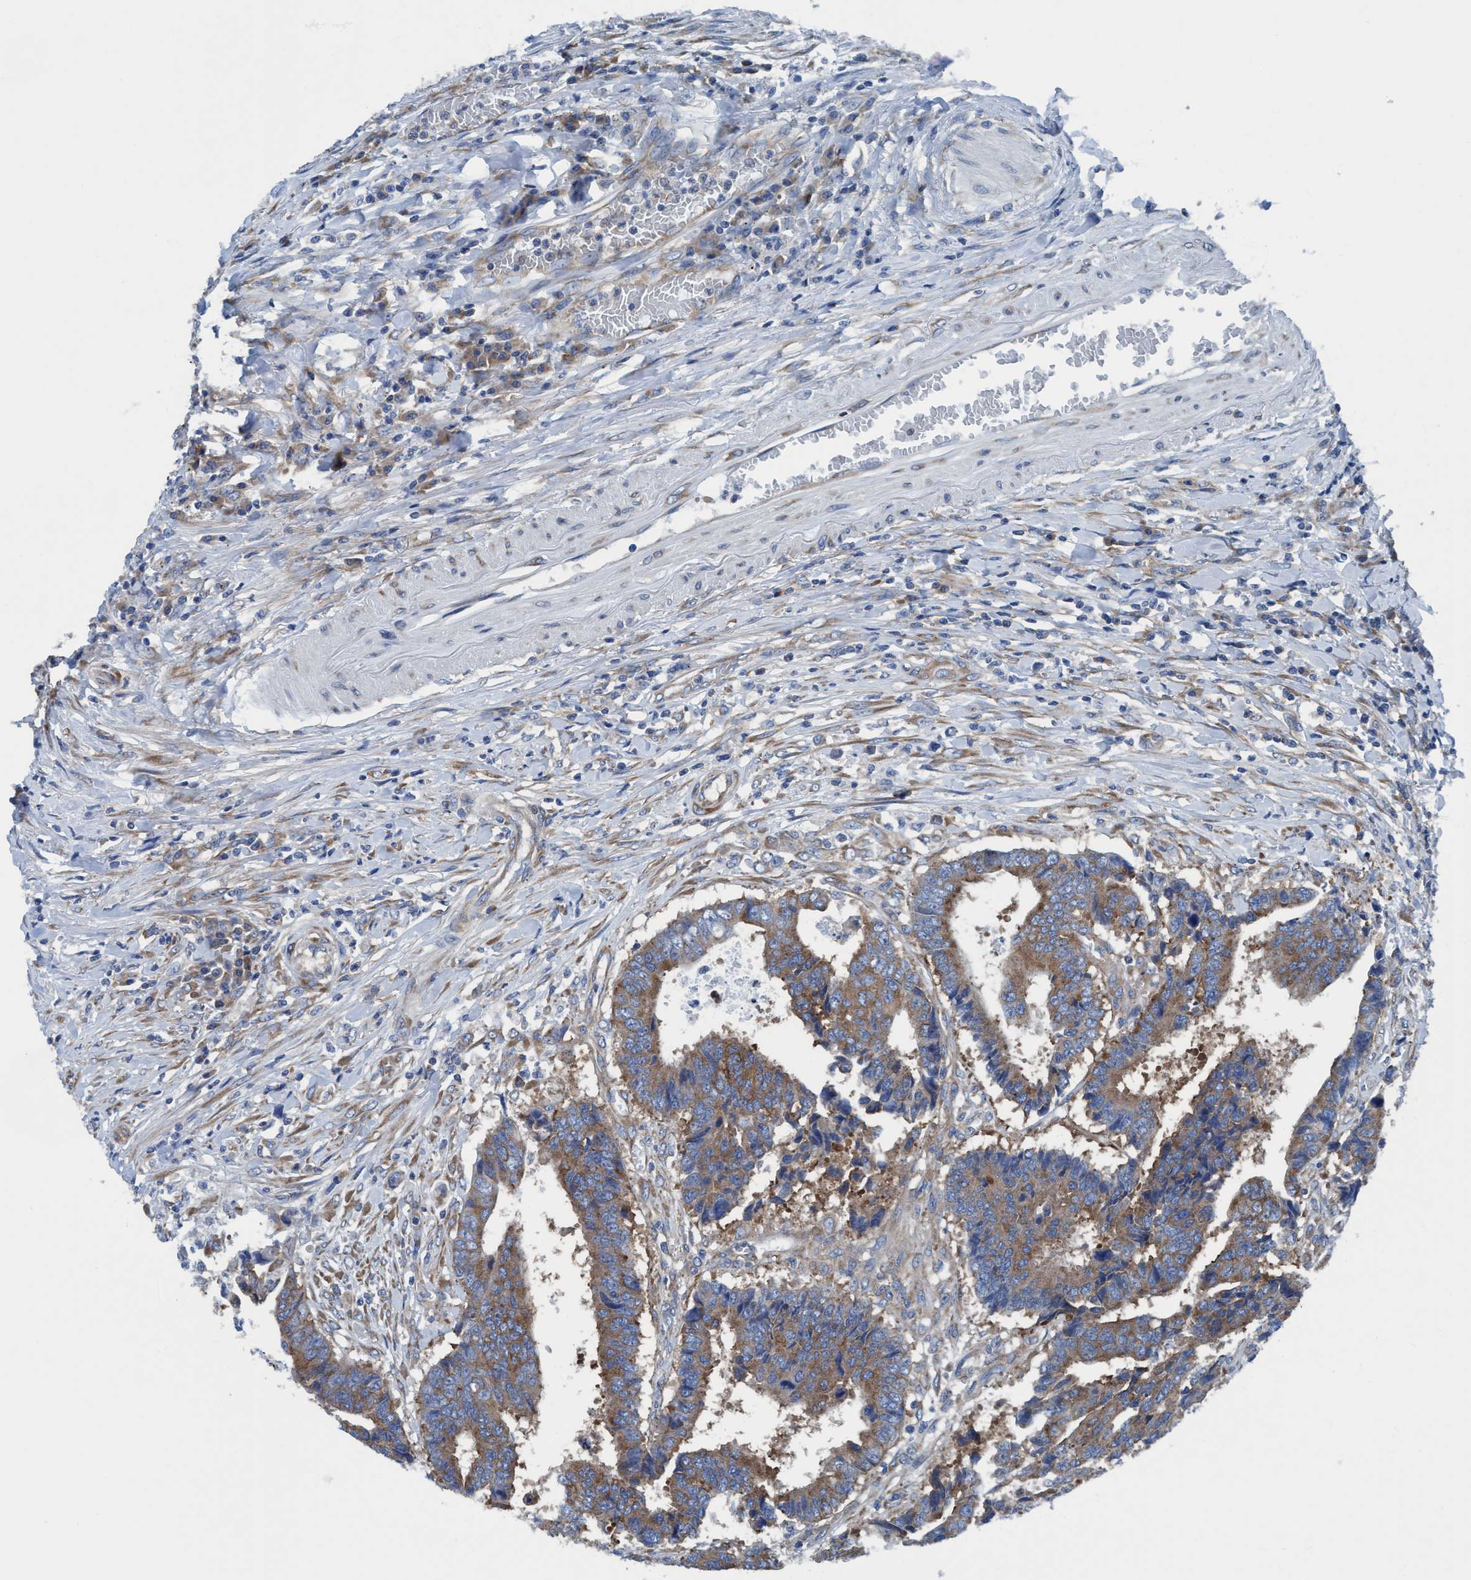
{"staining": {"intensity": "moderate", "quantity": ">75%", "location": "cytoplasmic/membranous"}, "tissue": "colorectal cancer", "cell_type": "Tumor cells", "image_type": "cancer", "snomed": [{"axis": "morphology", "description": "Adenocarcinoma, NOS"}, {"axis": "topography", "description": "Rectum"}], "caption": "Immunohistochemistry (IHC) of human colorectal cancer (adenocarcinoma) shows medium levels of moderate cytoplasmic/membranous staining in about >75% of tumor cells. (IHC, brightfield microscopy, high magnification).", "gene": "NMT1", "patient": {"sex": "male", "age": 84}}